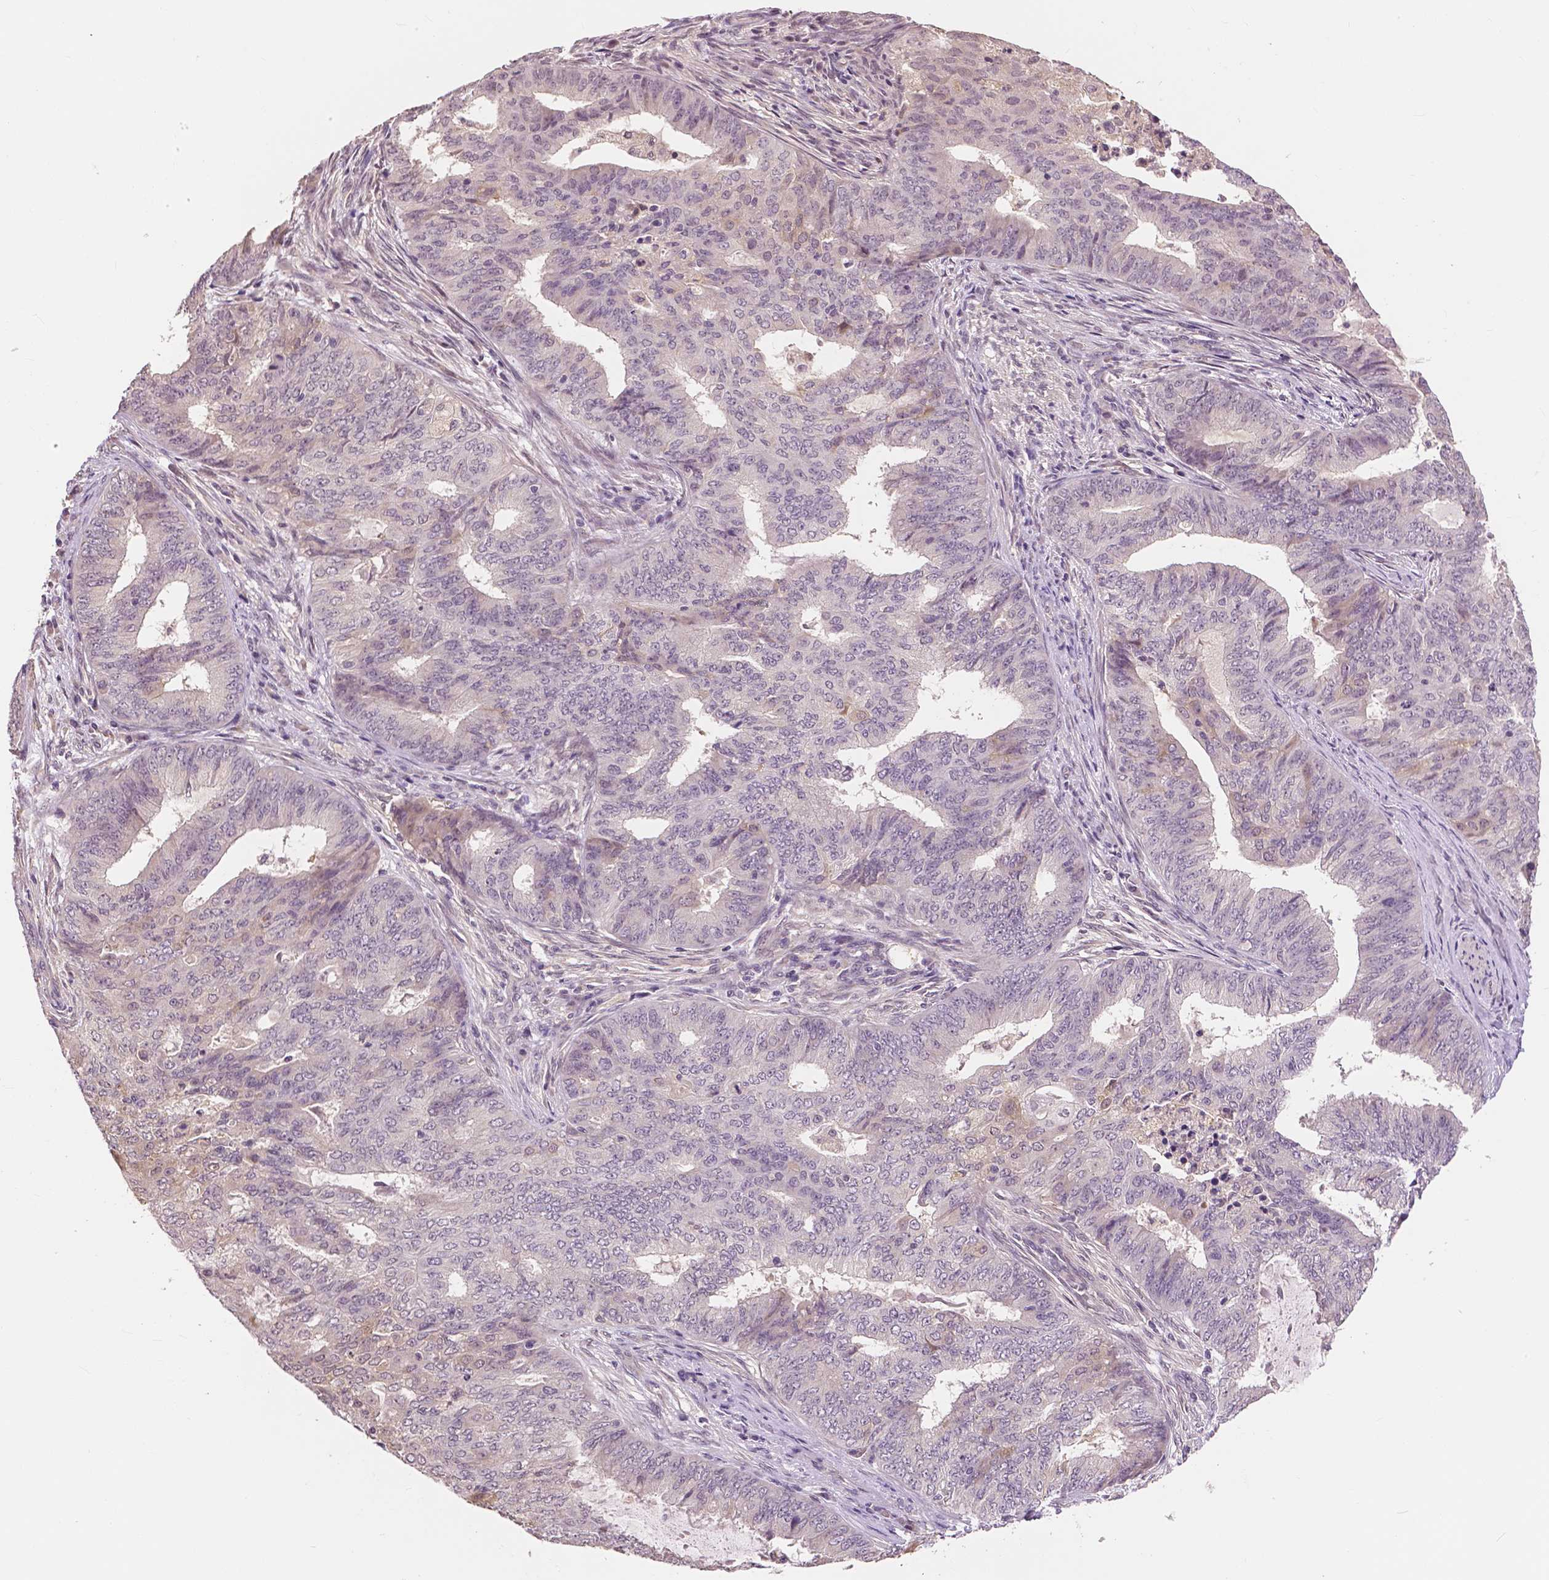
{"staining": {"intensity": "negative", "quantity": "none", "location": "none"}, "tissue": "endometrial cancer", "cell_type": "Tumor cells", "image_type": "cancer", "snomed": [{"axis": "morphology", "description": "Adenocarcinoma, NOS"}, {"axis": "topography", "description": "Endometrium"}], "caption": "Tumor cells show no significant protein expression in endometrial cancer.", "gene": "MAP1LC3B", "patient": {"sex": "female", "age": 62}}